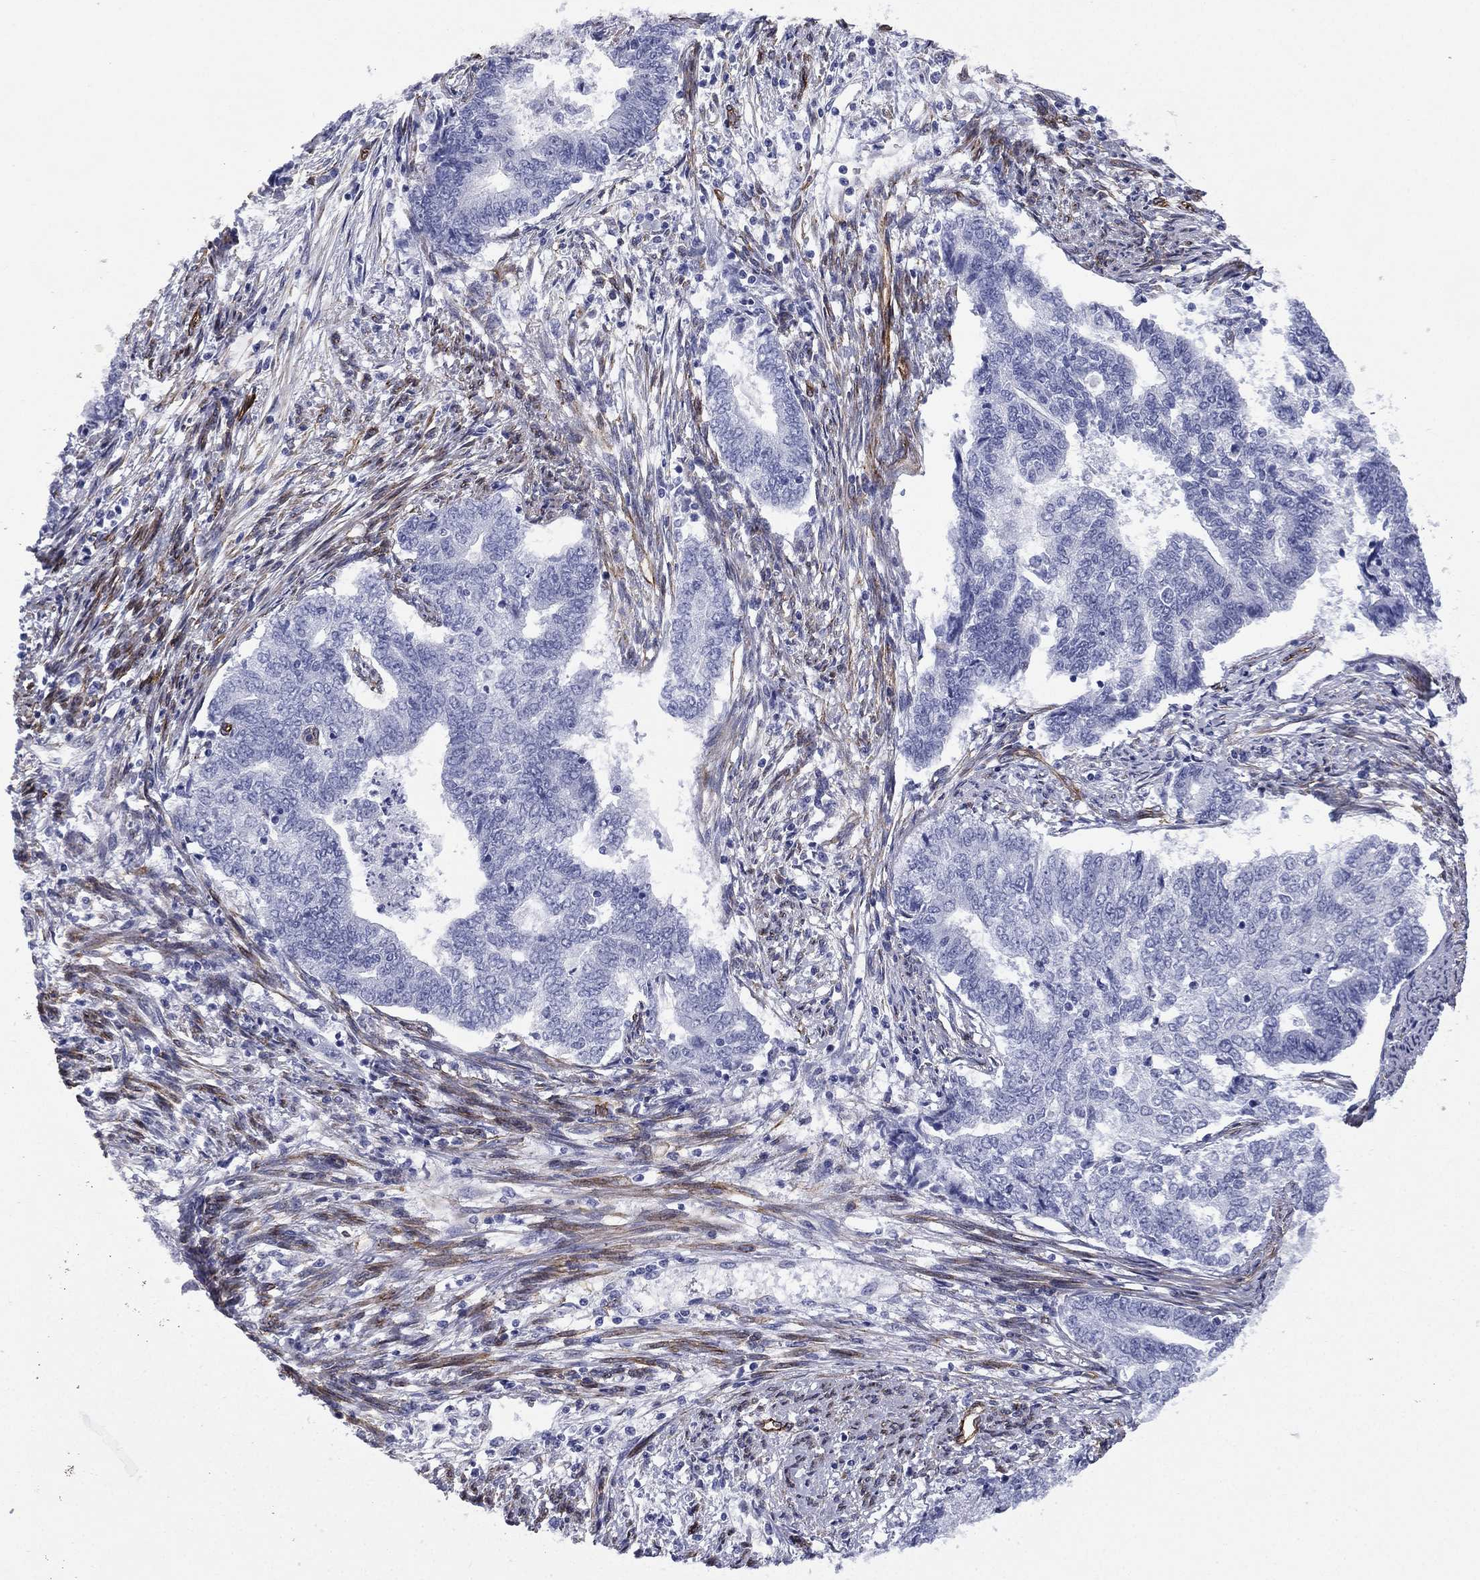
{"staining": {"intensity": "negative", "quantity": "none", "location": "none"}, "tissue": "endometrial cancer", "cell_type": "Tumor cells", "image_type": "cancer", "snomed": [{"axis": "morphology", "description": "Adenocarcinoma, NOS"}, {"axis": "topography", "description": "Endometrium"}], "caption": "Human adenocarcinoma (endometrial) stained for a protein using immunohistochemistry exhibits no expression in tumor cells.", "gene": "CAVIN3", "patient": {"sex": "female", "age": 65}}